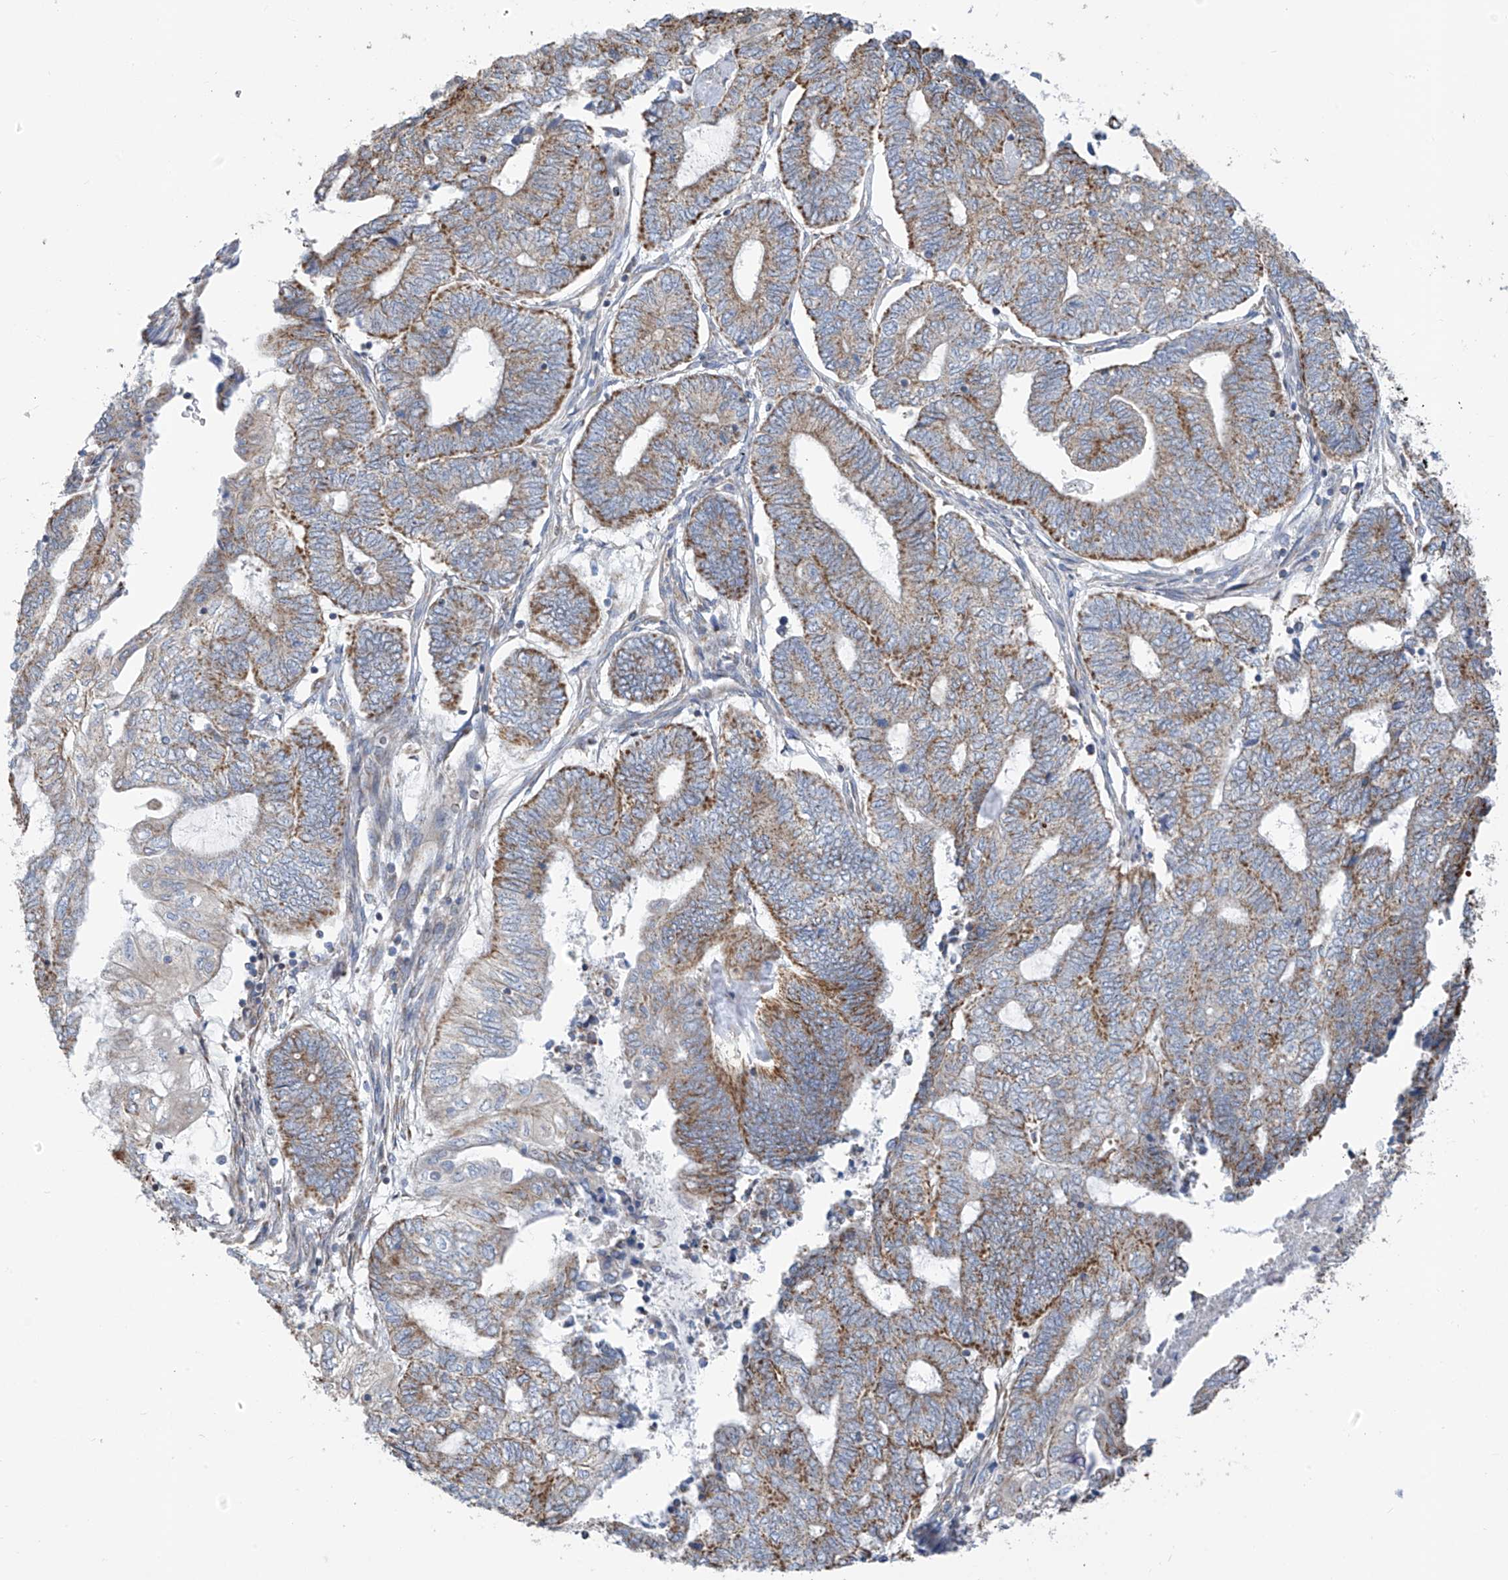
{"staining": {"intensity": "moderate", "quantity": ">75%", "location": "cytoplasmic/membranous"}, "tissue": "endometrial cancer", "cell_type": "Tumor cells", "image_type": "cancer", "snomed": [{"axis": "morphology", "description": "Adenocarcinoma, NOS"}, {"axis": "topography", "description": "Uterus"}, {"axis": "topography", "description": "Endometrium"}], "caption": "About >75% of tumor cells in endometrial cancer exhibit moderate cytoplasmic/membranous protein staining as visualized by brown immunohistochemical staining.", "gene": "EOMES", "patient": {"sex": "female", "age": 70}}